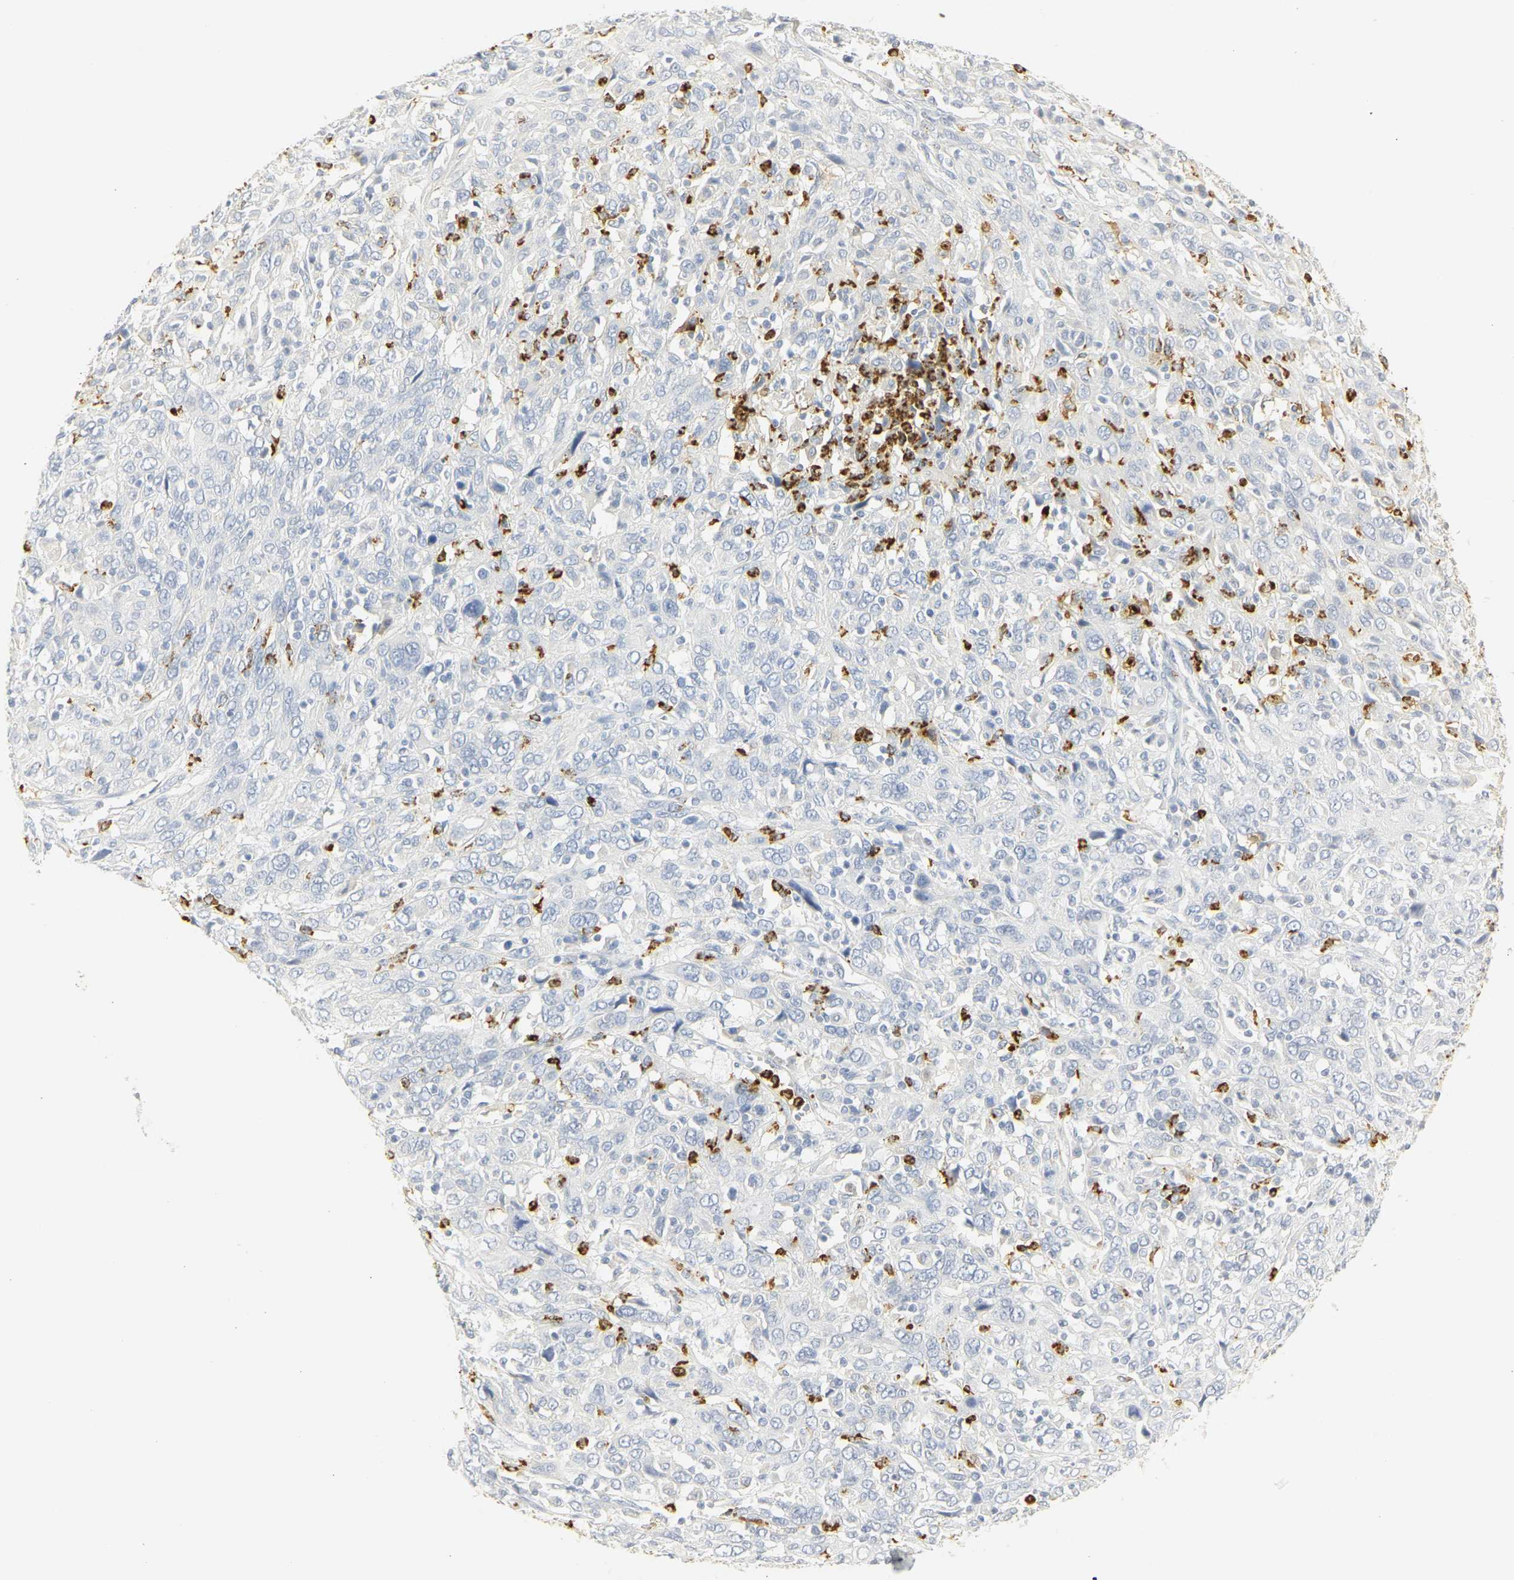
{"staining": {"intensity": "negative", "quantity": "none", "location": "none"}, "tissue": "cervical cancer", "cell_type": "Tumor cells", "image_type": "cancer", "snomed": [{"axis": "morphology", "description": "Squamous cell carcinoma, NOS"}, {"axis": "topography", "description": "Cervix"}], "caption": "High power microscopy image of an IHC histopathology image of cervical squamous cell carcinoma, revealing no significant expression in tumor cells.", "gene": "MPO", "patient": {"sex": "female", "age": 46}}